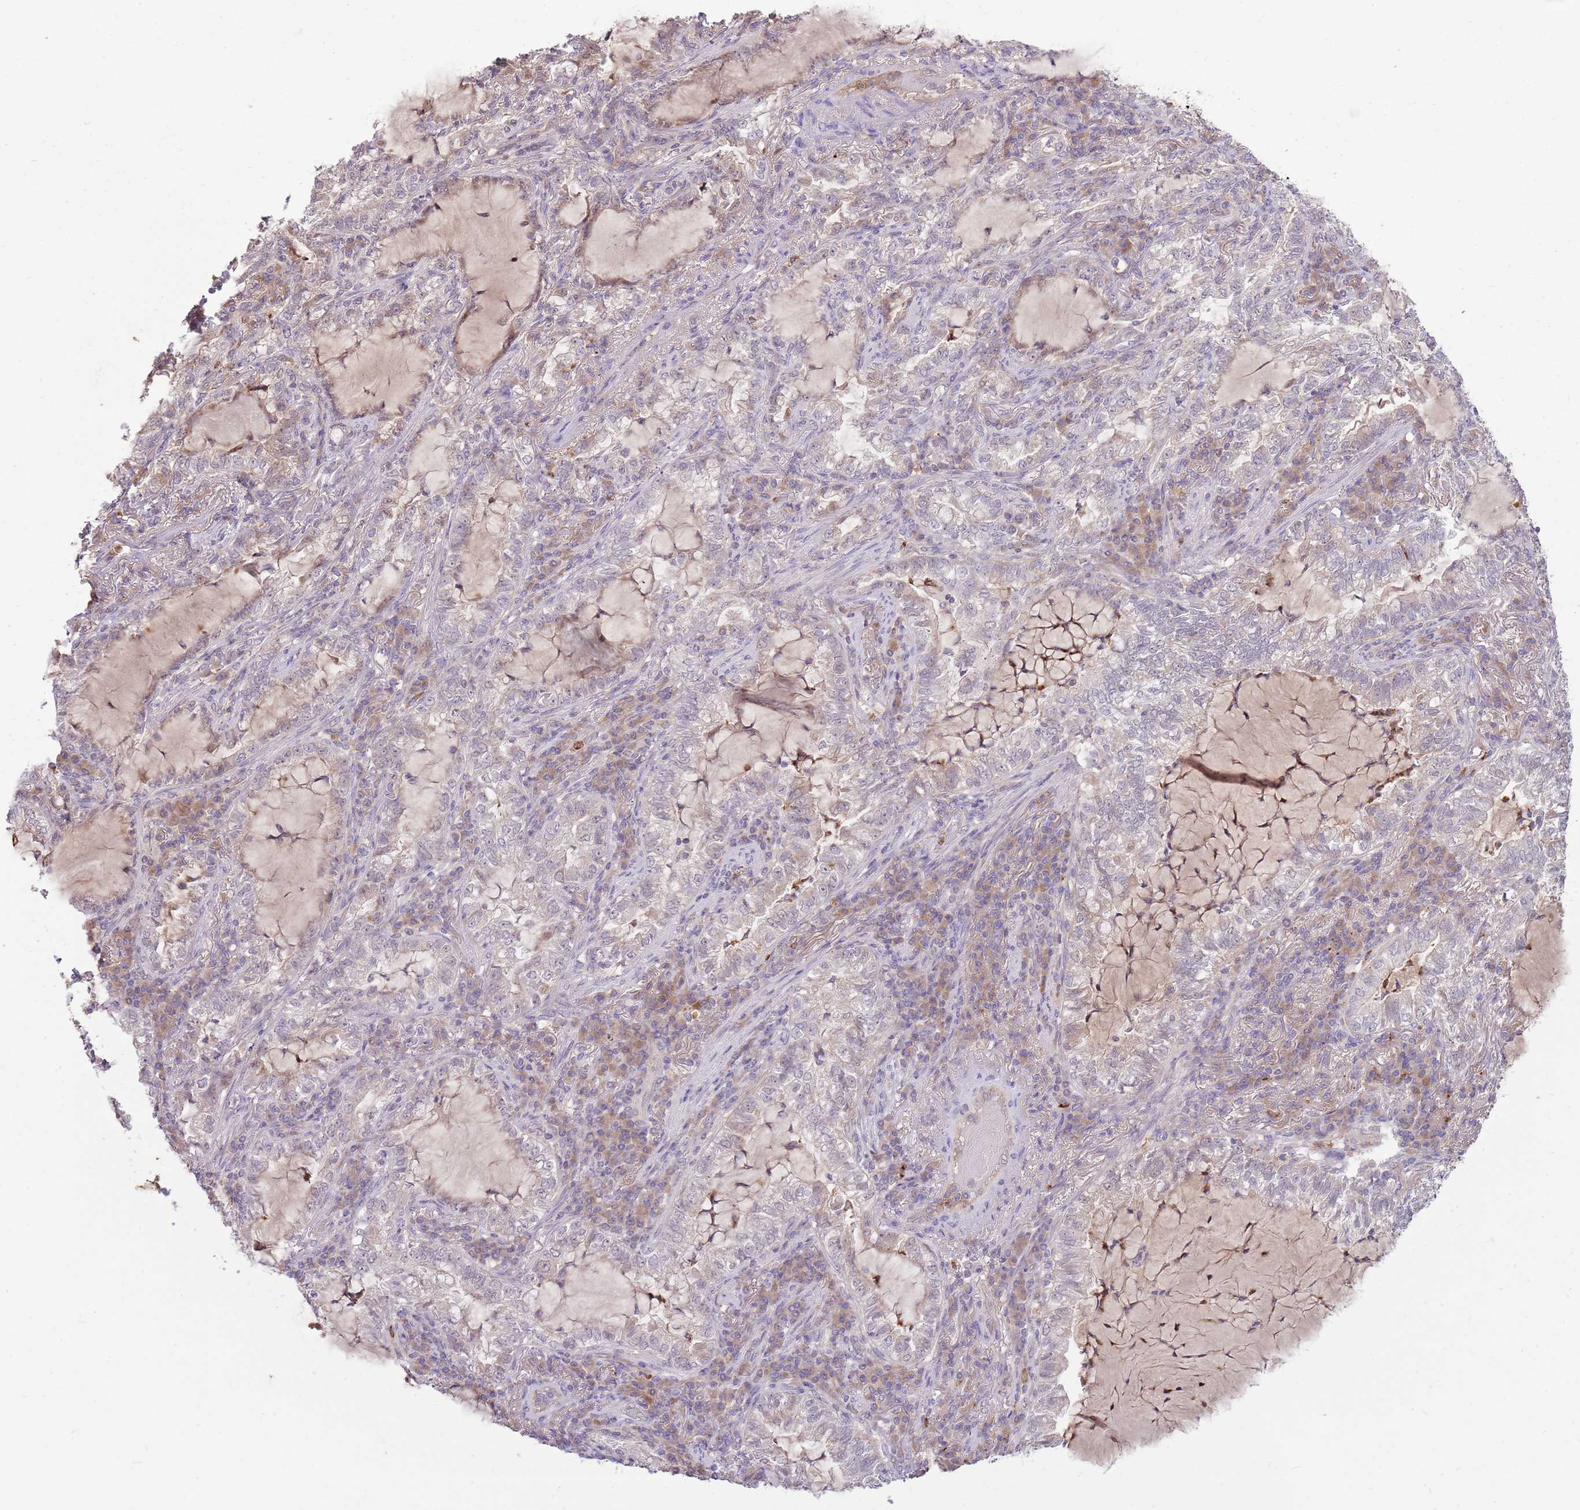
{"staining": {"intensity": "negative", "quantity": "none", "location": "none"}, "tissue": "lung cancer", "cell_type": "Tumor cells", "image_type": "cancer", "snomed": [{"axis": "morphology", "description": "Adenocarcinoma, NOS"}, {"axis": "topography", "description": "Lung"}], "caption": "DAB immunohistochemical staining of human adenocarcinoma (lung) displays no significant expression in tumor cells.", "gene": "NBPF6", "patient": {"sex": "female", "age": 73}}